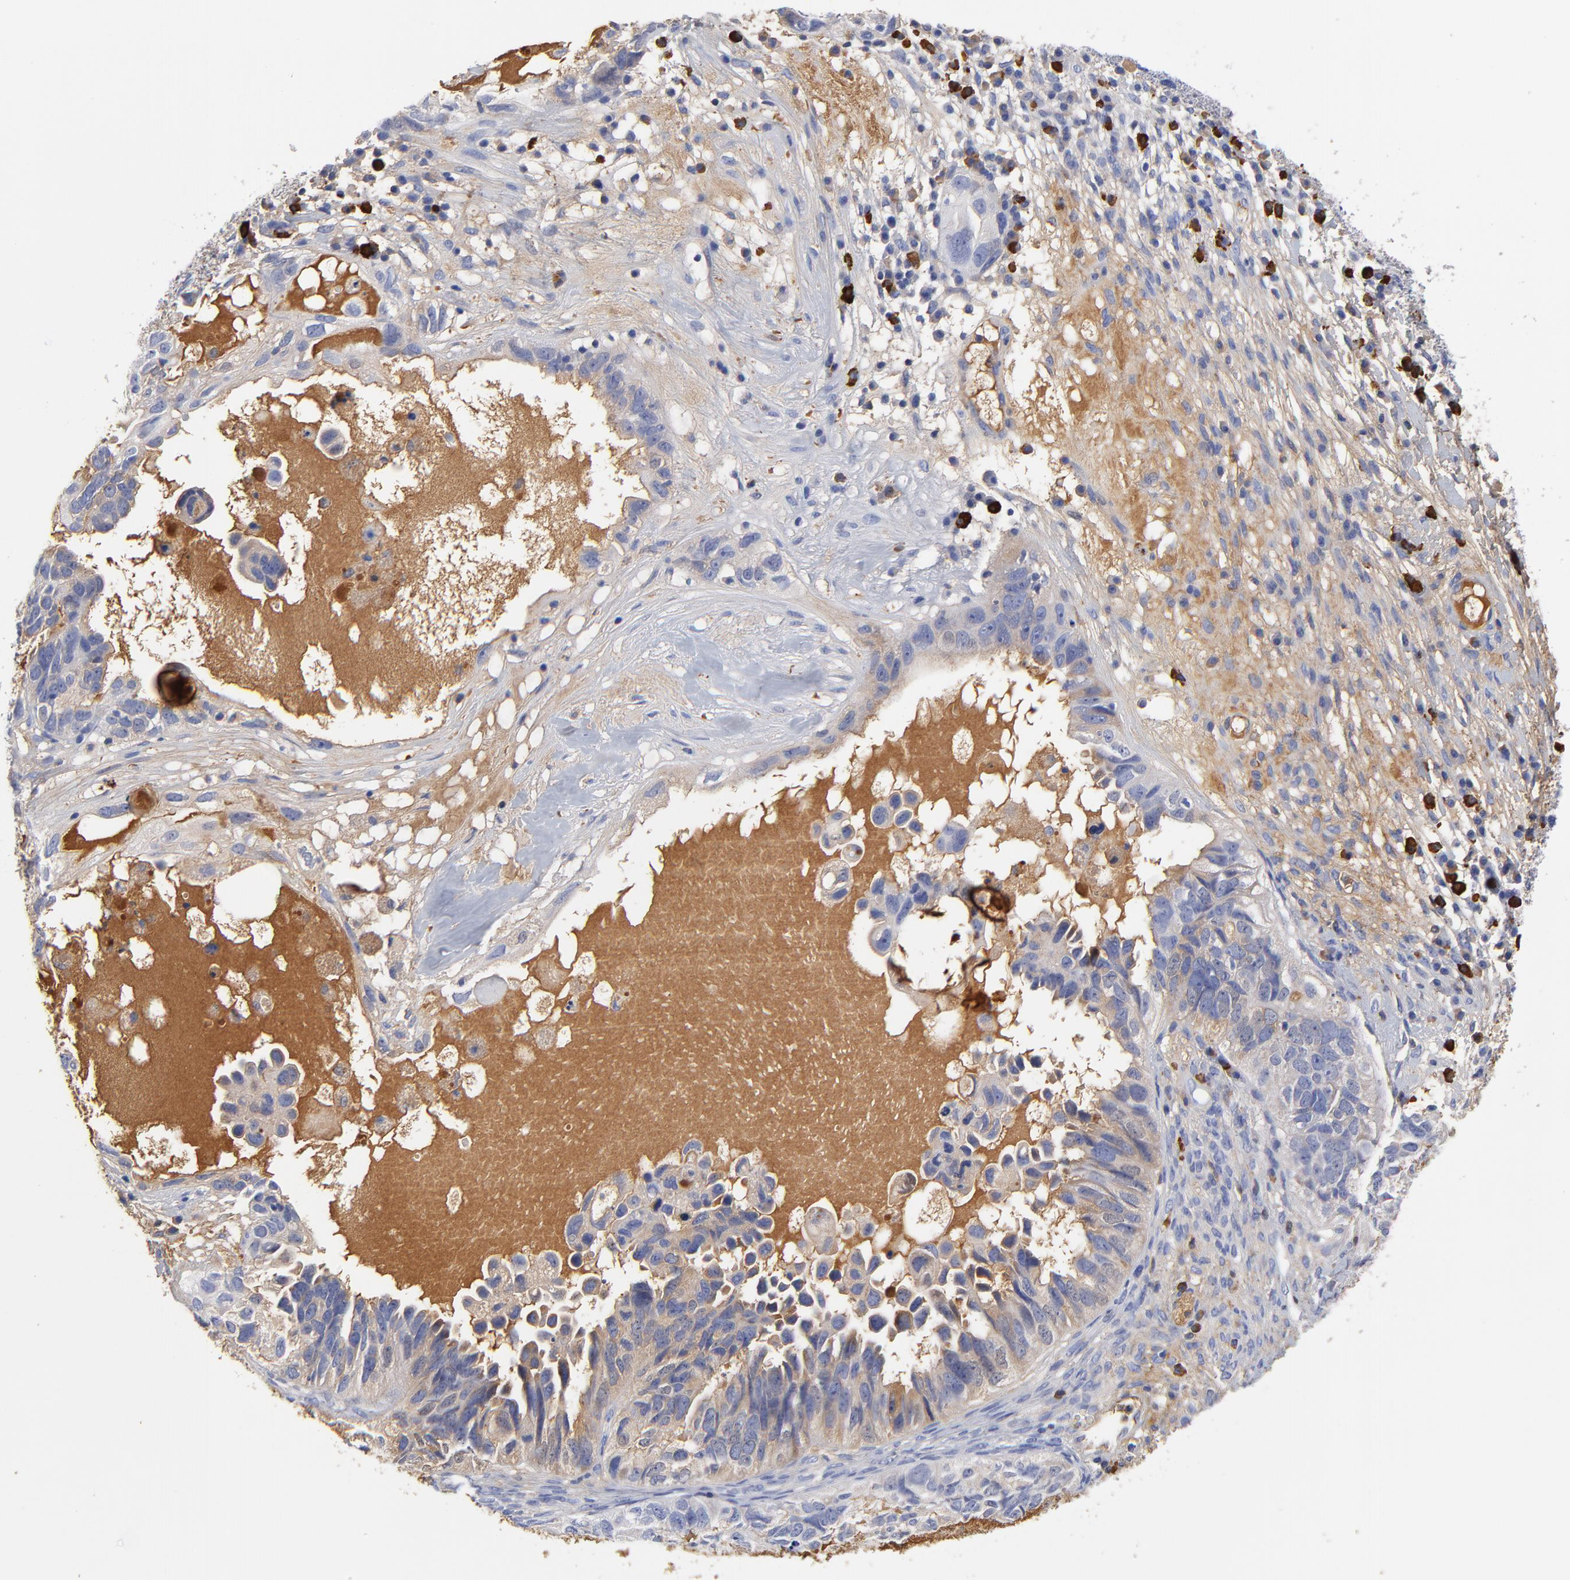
{"staining": {"intensity": "weak", "quantity": "25%-75%", "location": "cytoplasmic/membranous"}, "tissue": "ovarian cancer", "cell_type": "Tumor cells", "image_type": "cancer", "snomed": [{"axis": "morphology", "description": "Cystadenocarcinoma, serous, NOS"}, {"axis": "topography", "description": "Ovary"}], "caption": "Tumor cells show low levels of weak cytoplasmic/membranous staining in about 25%-75% of cells in ovarian cancer (serous cystadenocarcinoma).", "gene": "IGLV3-10", "patient": {"sex": "female", "age": 82}}